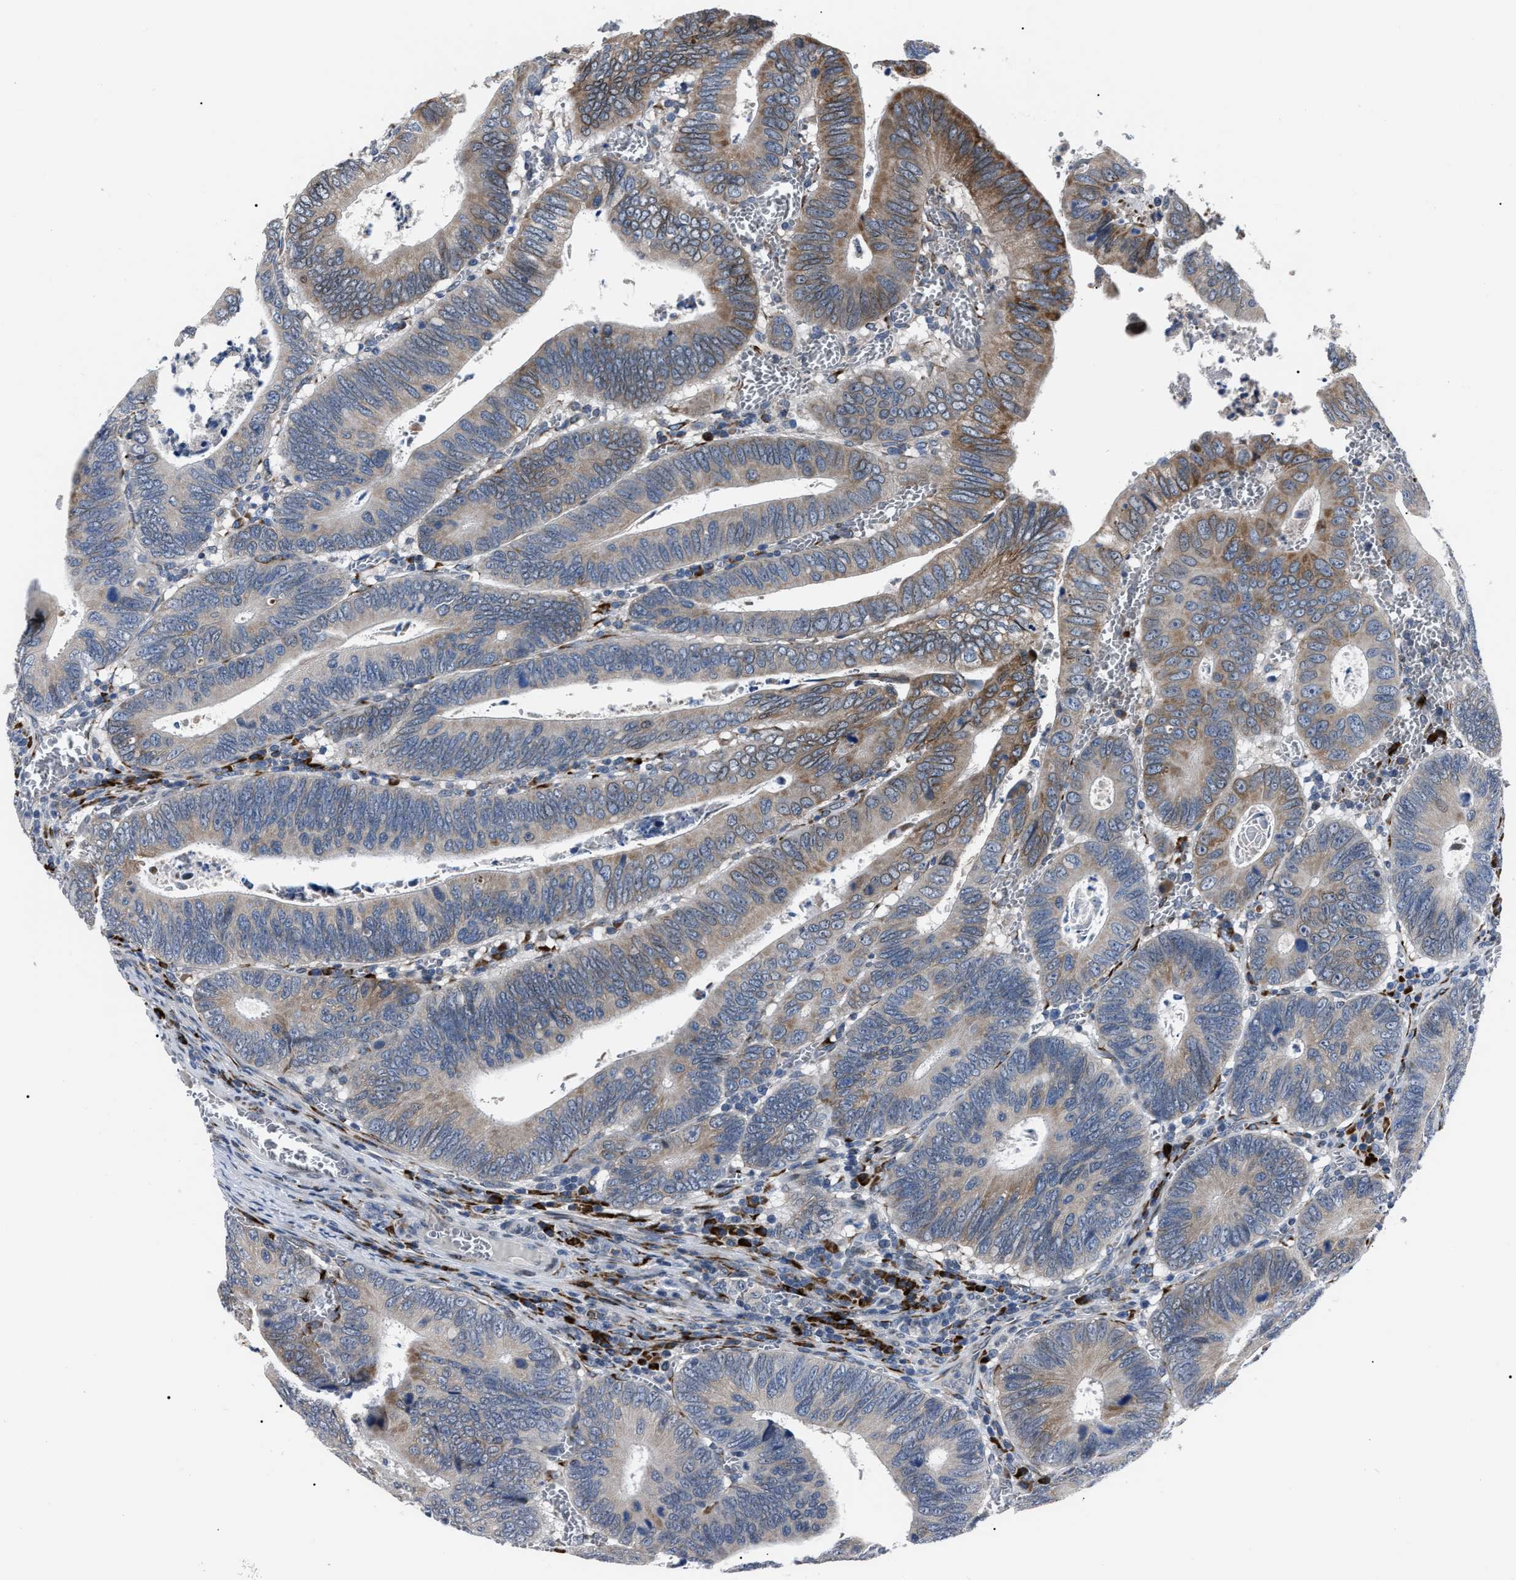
{"staining": {"intensity": "moderate", "quantity": "25%-75%", "location": "cytoplasmic/membranous"}, "tissue": "colorectal cancer", "cell_type": "Tumor cells", "image_type": "cancer", "snomed": [{"axis": "morphology", "description": "Inflammation, NOS"}, {"axis": "morphology", "description": "Adenocarcinoma, NOS"}, {"axis": "topography", "description": "Colon"}], "caption": "The micrograph exhibits a brown stain indicating the presence of a protein in the cytoplasmic/membranous of tumor cells in colorectal cancer (adenocarcinoma).", "gene": "LRRC14", "patient": {"sex": "male", "age": 72}}